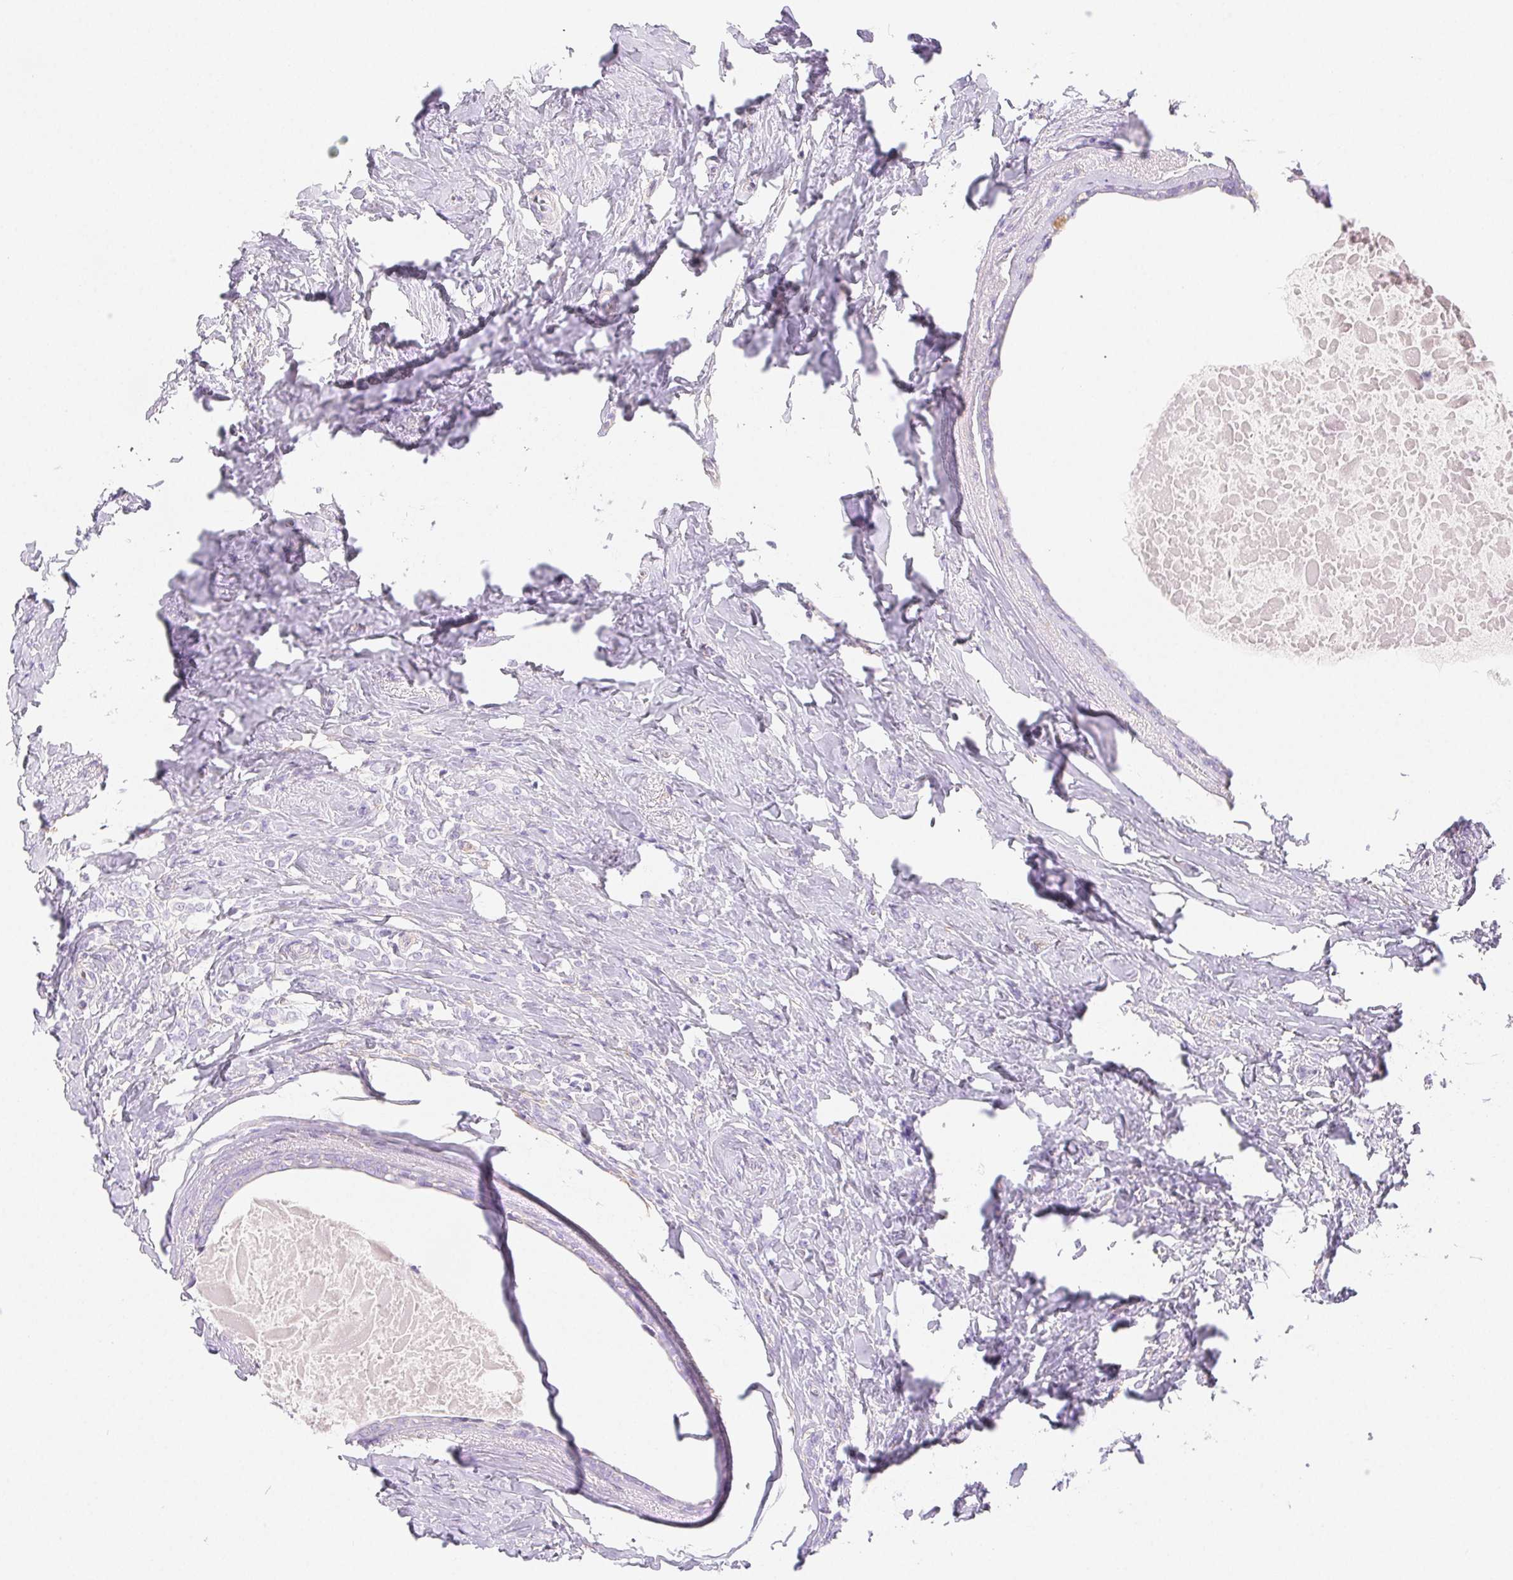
{"staining": {"intensity": "negative", "quantity": "none", "location": "none"}, "tissue": "breast cancer", "cell_type": "Tumor cells", "image_type": "cancer", "snomed": [{"axis": "morphology", "description": "Normal tissue, NOS"}, {"axis": "morphology", "description": "Duct carcinoma"}, {"axis": "topography", "description": "Breast"}], "caption": "Protein analysis of breast intraductal carcinoma exhibits no significant staining in tumor cells. (Brightfield microscopy of DAB IHC at high magnification).", "gene": "PNLIP", "patient": {"sex": "female", "age": 77}}